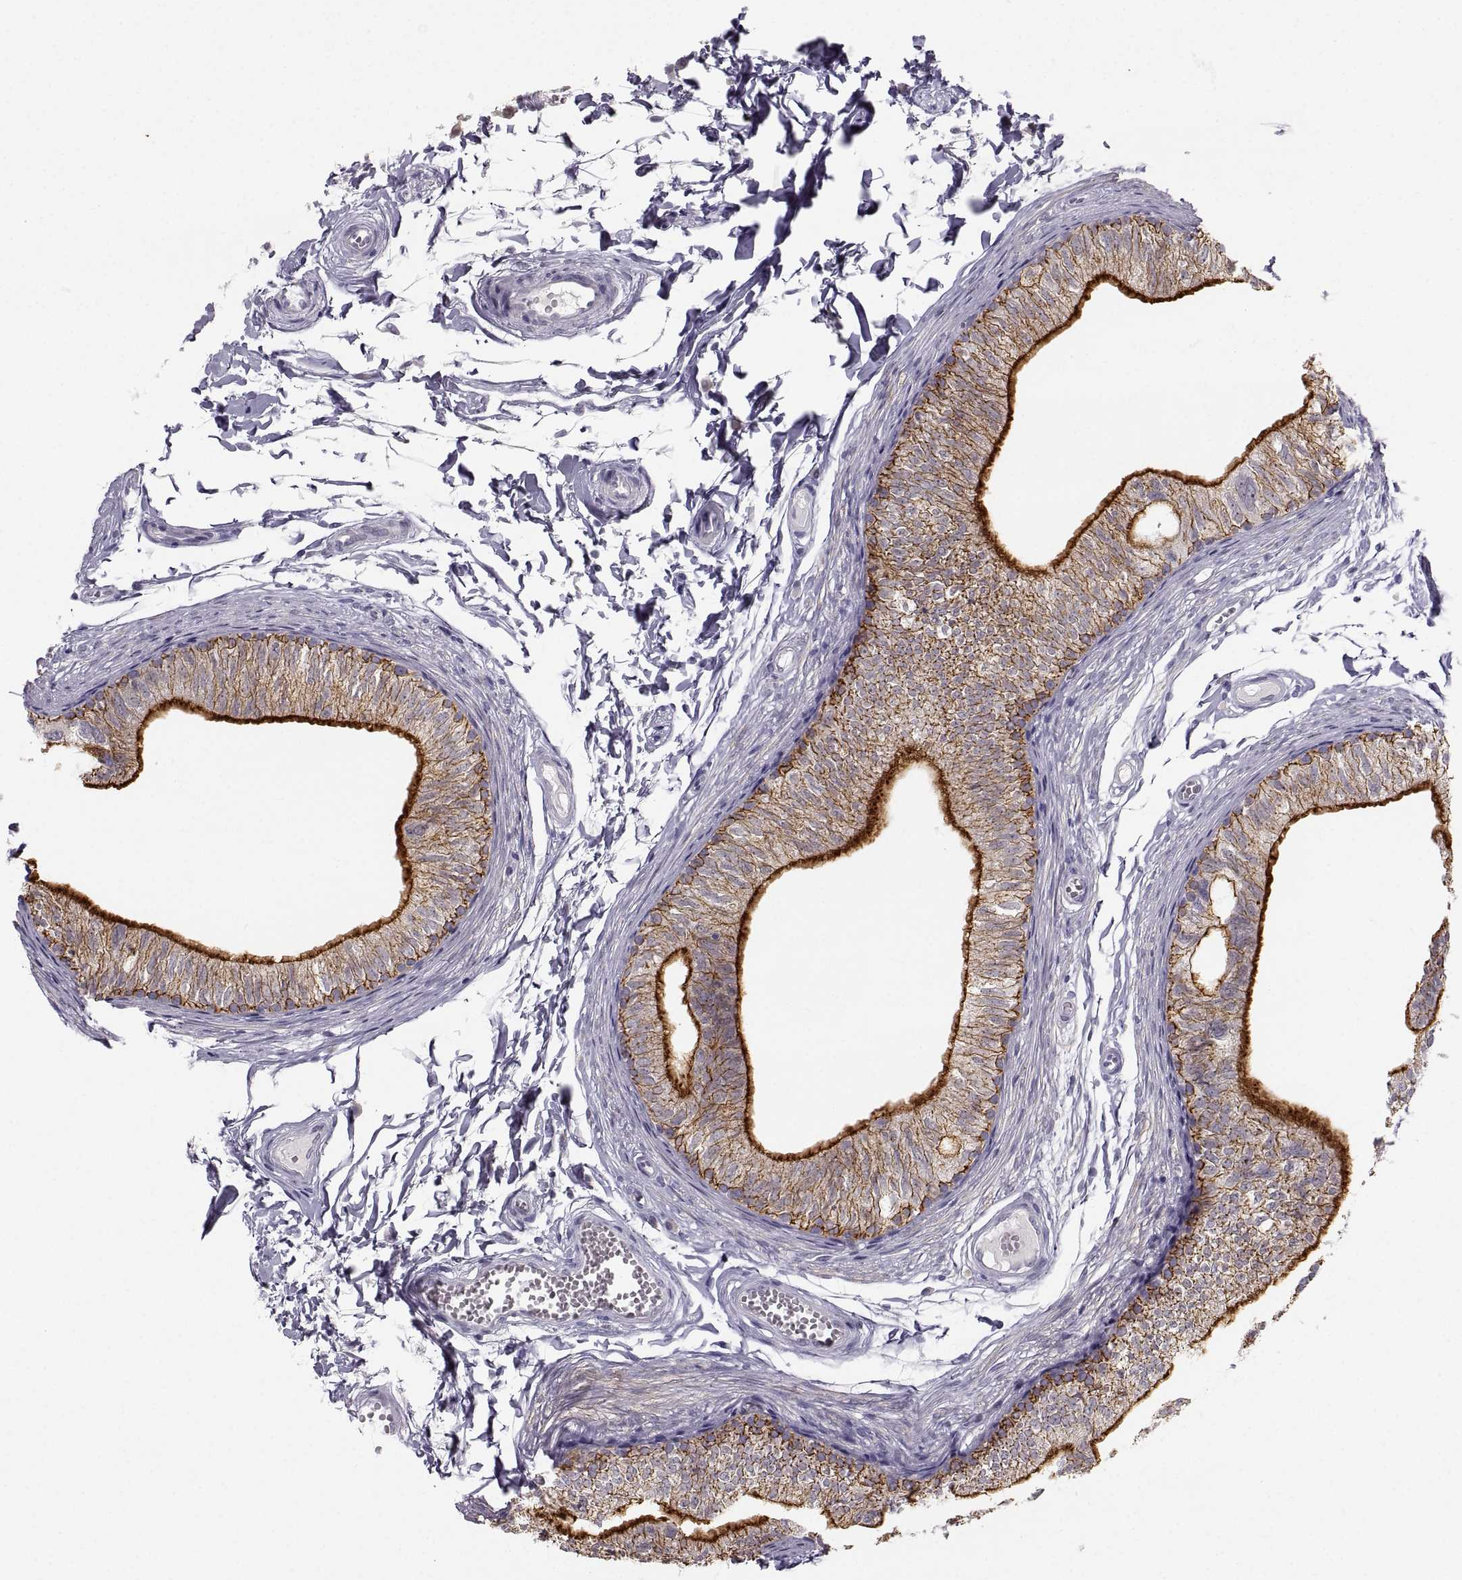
{"staining": {"intensity": "strong", "quantity": ">75%", "location": "cytoplasmic/membranous"}, "tissue": "epididymis", "cell_type": "Glandular cells", "image_type": "normal", "snomed": [{"axis": "morphology", "description": "Normal tissue, NOS"}, {"axis": "topography", "description": "Epididymis"}], "caption": "An immunohistochemistry image of unremarkable tissue is shown. Protein staining in brown highlights strong cytoplasmic/membranous positivity in epididymis within glandular cells.", "gene": "ZNF185", "patient": {"sex": "male", "age": 22}}